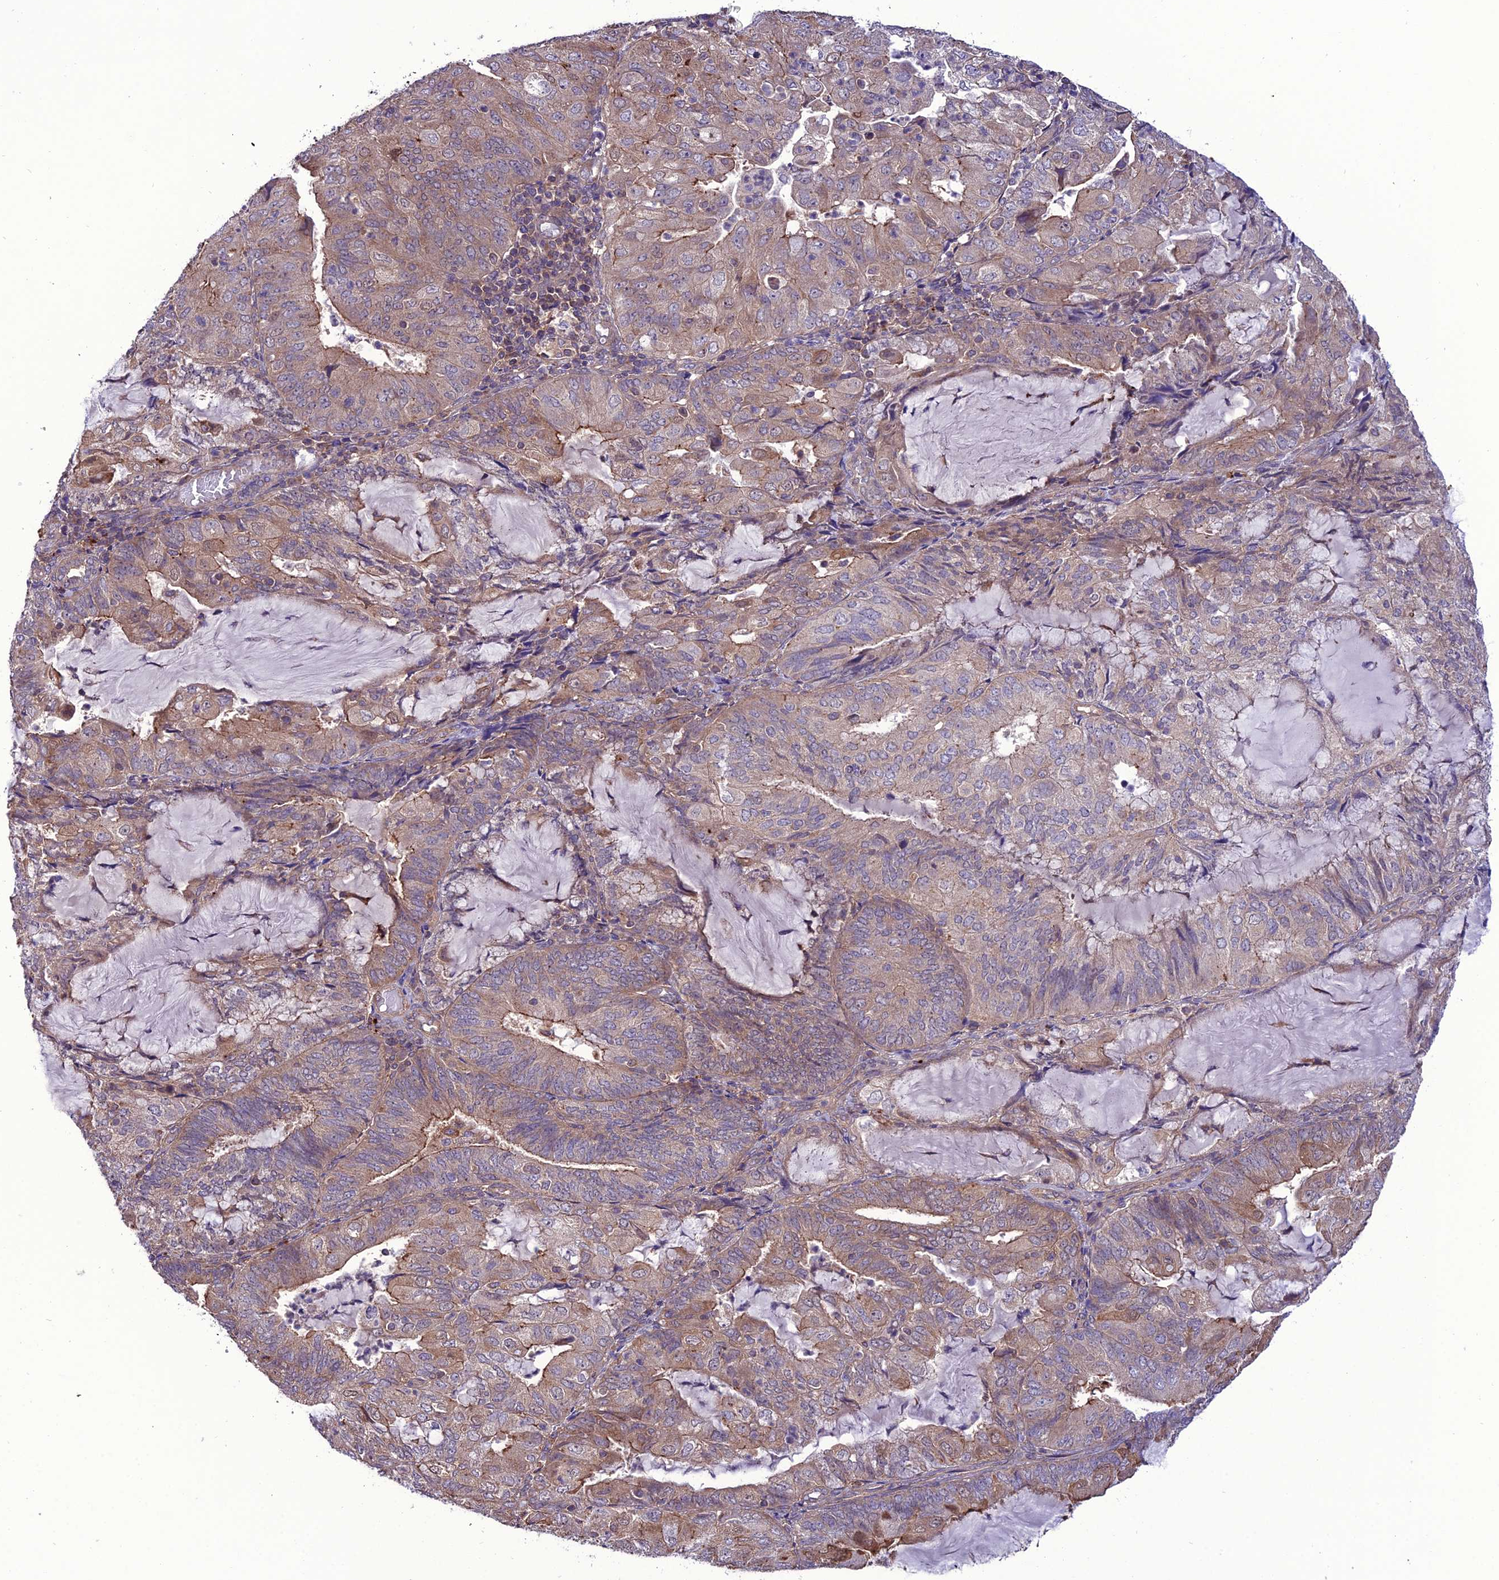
{"staining": {"intensity": "weak", "quantity": ">75%", "location": "cytoplasmic/membranous"}, "tissue": "endometrial cancer", "cell_type": "Tumor cells", "image_type": "cancer", "snomed": [{"axis": "morphology", "description": "Adenocarcinoma, NOS"}, {"axis": "topography", "description": "Endometrium"}], "caption": "Immunohistochemical staining of human endometrial cancer displays low levels of weak cytoplasmic/membranous positivity in about >75% of tumor cells.", "gene": "PPIL3", "patient": {"sex": "female", "age": 81}}